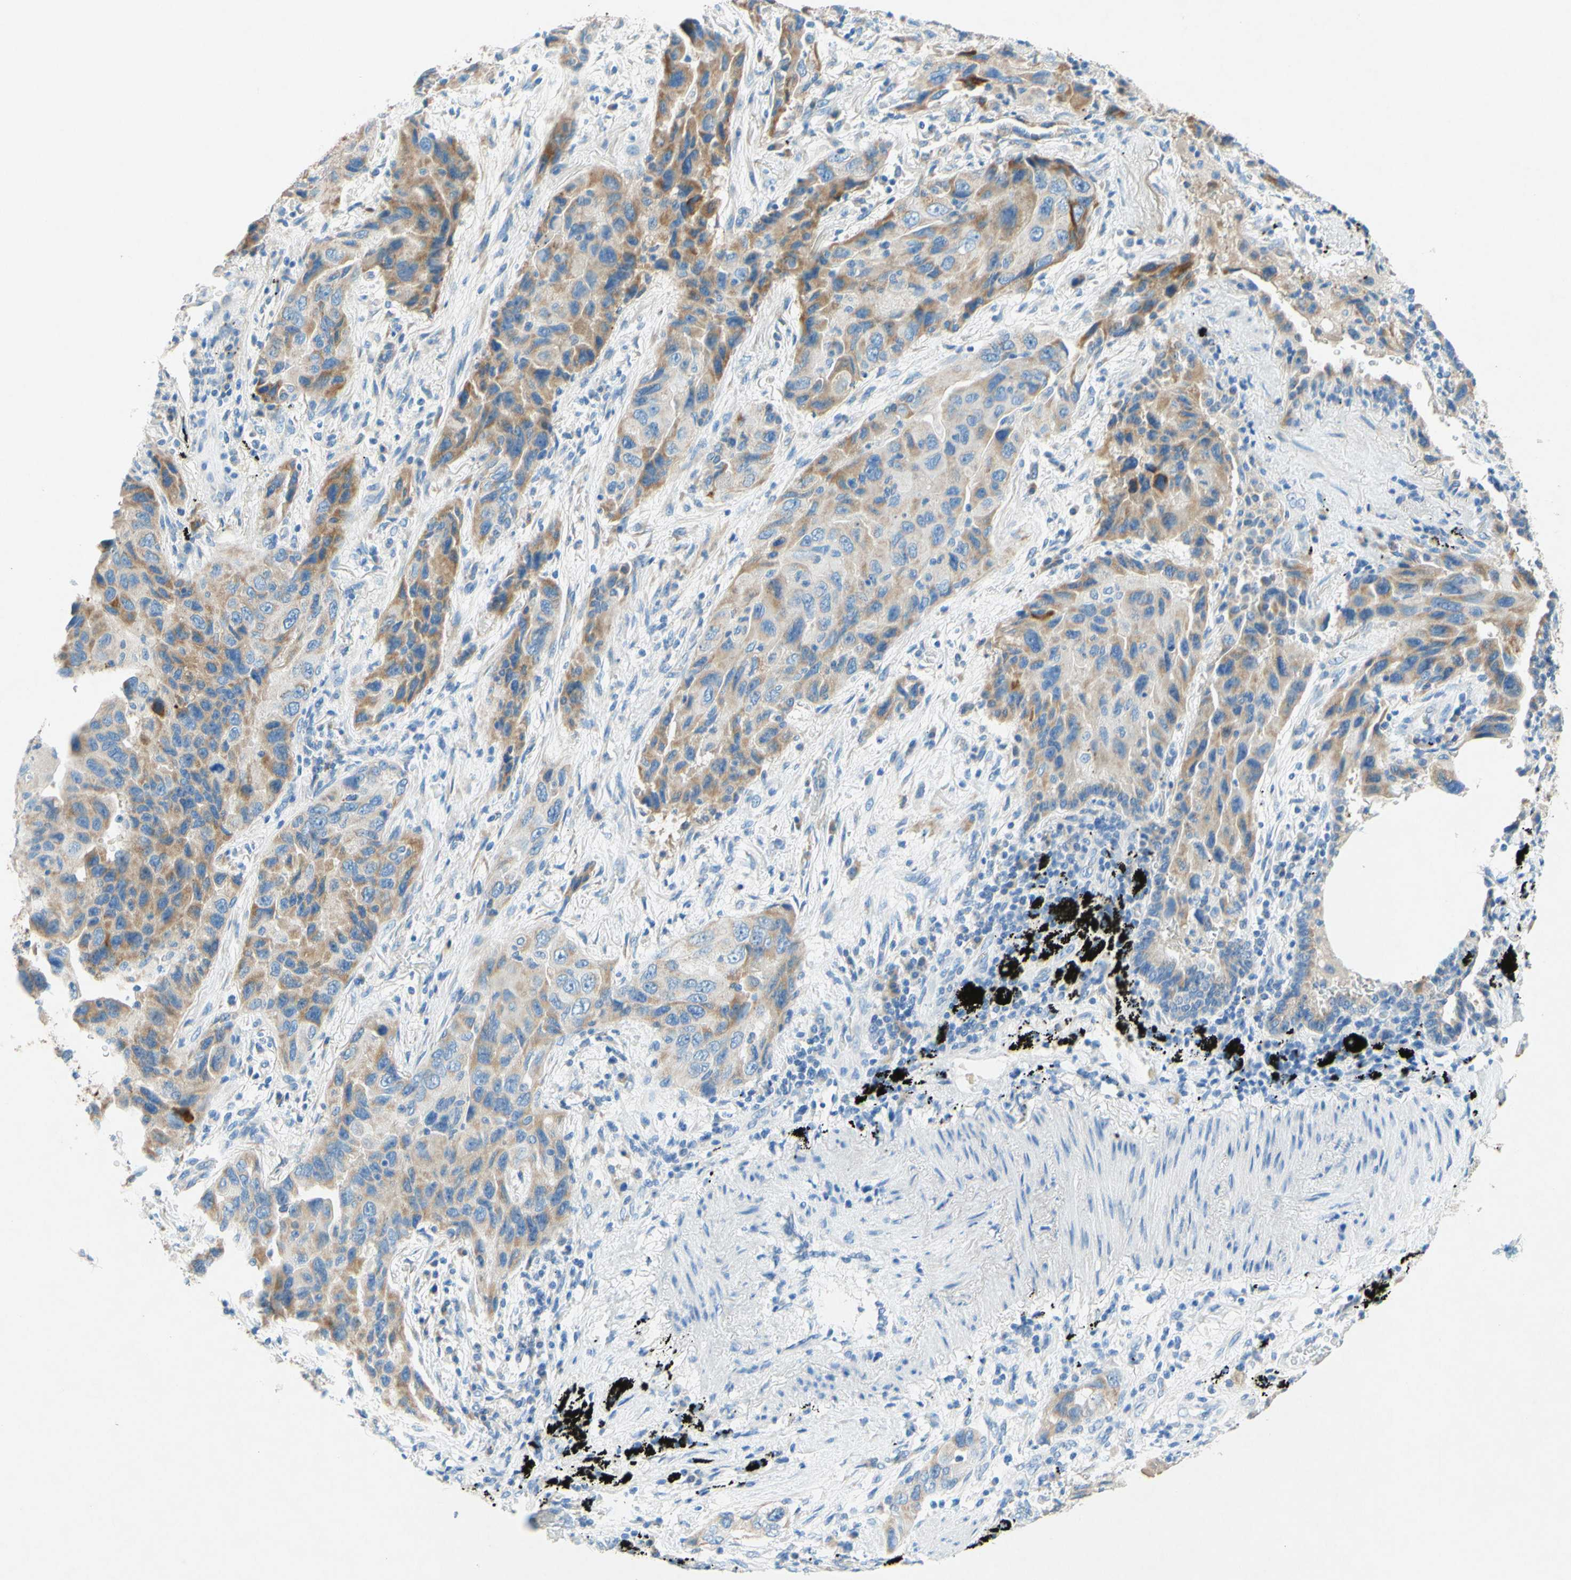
{"staining": {"intensity": "weak", "quantity": "25%-75%", "location": "cytoplasmic/membranous"}, "tissue": "lung cancer", "cell_type": "Tumor cells", "image_type": "cancer", "snomed": [{"axis": "morphology", "description": "Adenocarcinoma, NOS"}, {"axis": "topography", "description": "Lung"}], "caption": "This is an image of IHC staining of lung cancer, which shows weak staining in the cytoplasmic/membranous of tumor cells.", "gene": "SLC46A1", "patient": {"sex": "female", "age": 65}}